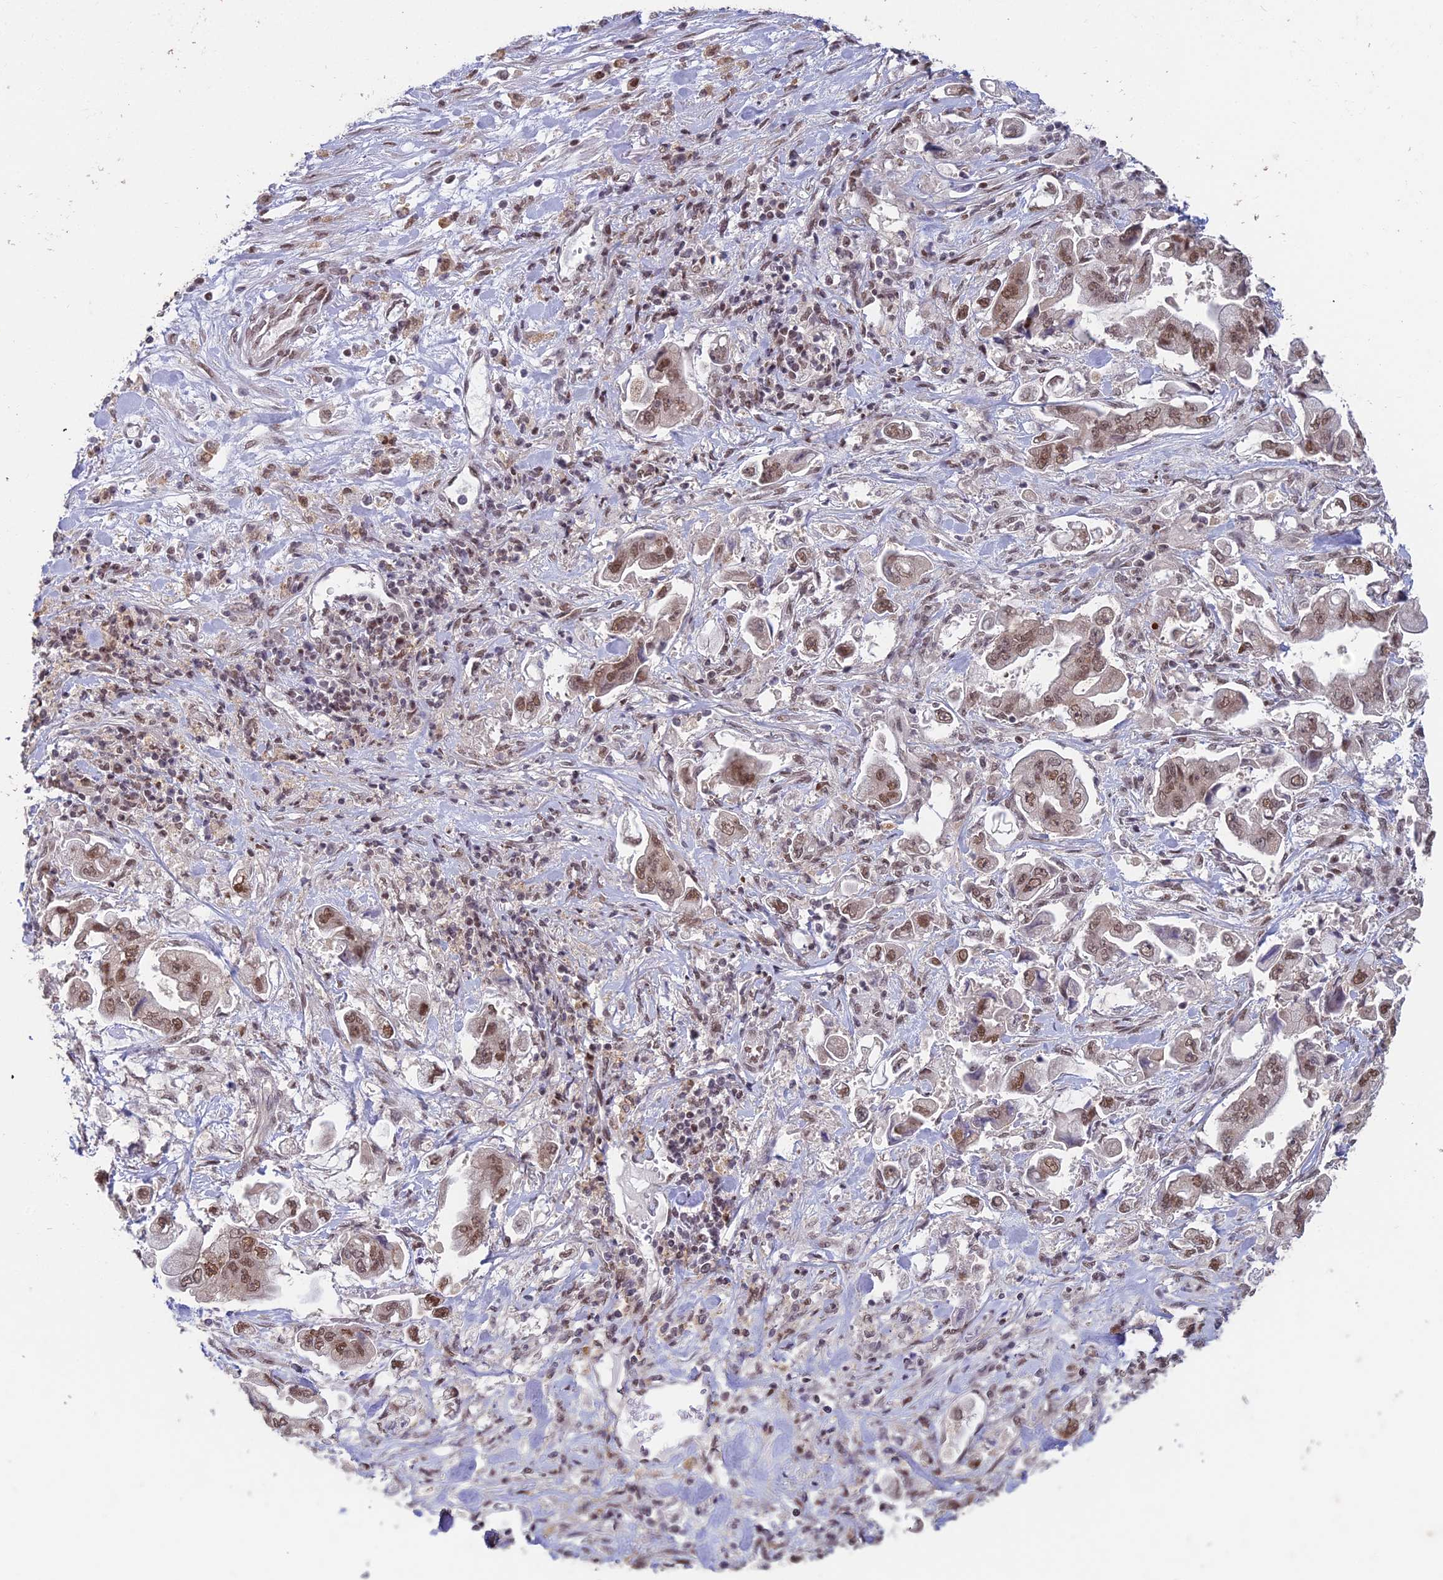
{"staining": {"intensity": "moderate", "quantity": ">75%", "location": "nuclear"}, "tissue": "stomach cancer", "cell_type": "Tumor cells", "image_type": "cancer", "snomed": [{"axis": "morphology", "description": "Adenocarcinoma, NOS"}, {"axis": "topography", "description": "Stomach"}], "caption": "DAB immunohistochemical staining of adenocarcinoma (stomach) displays moderate nuclear protein staining in approximately >75% of tumor cells. (brown staining indicates protein expression, while blue staining denotes nuclei).", "gene": "ABHD17A", "patient": {"sex": "male", "age": 62}}